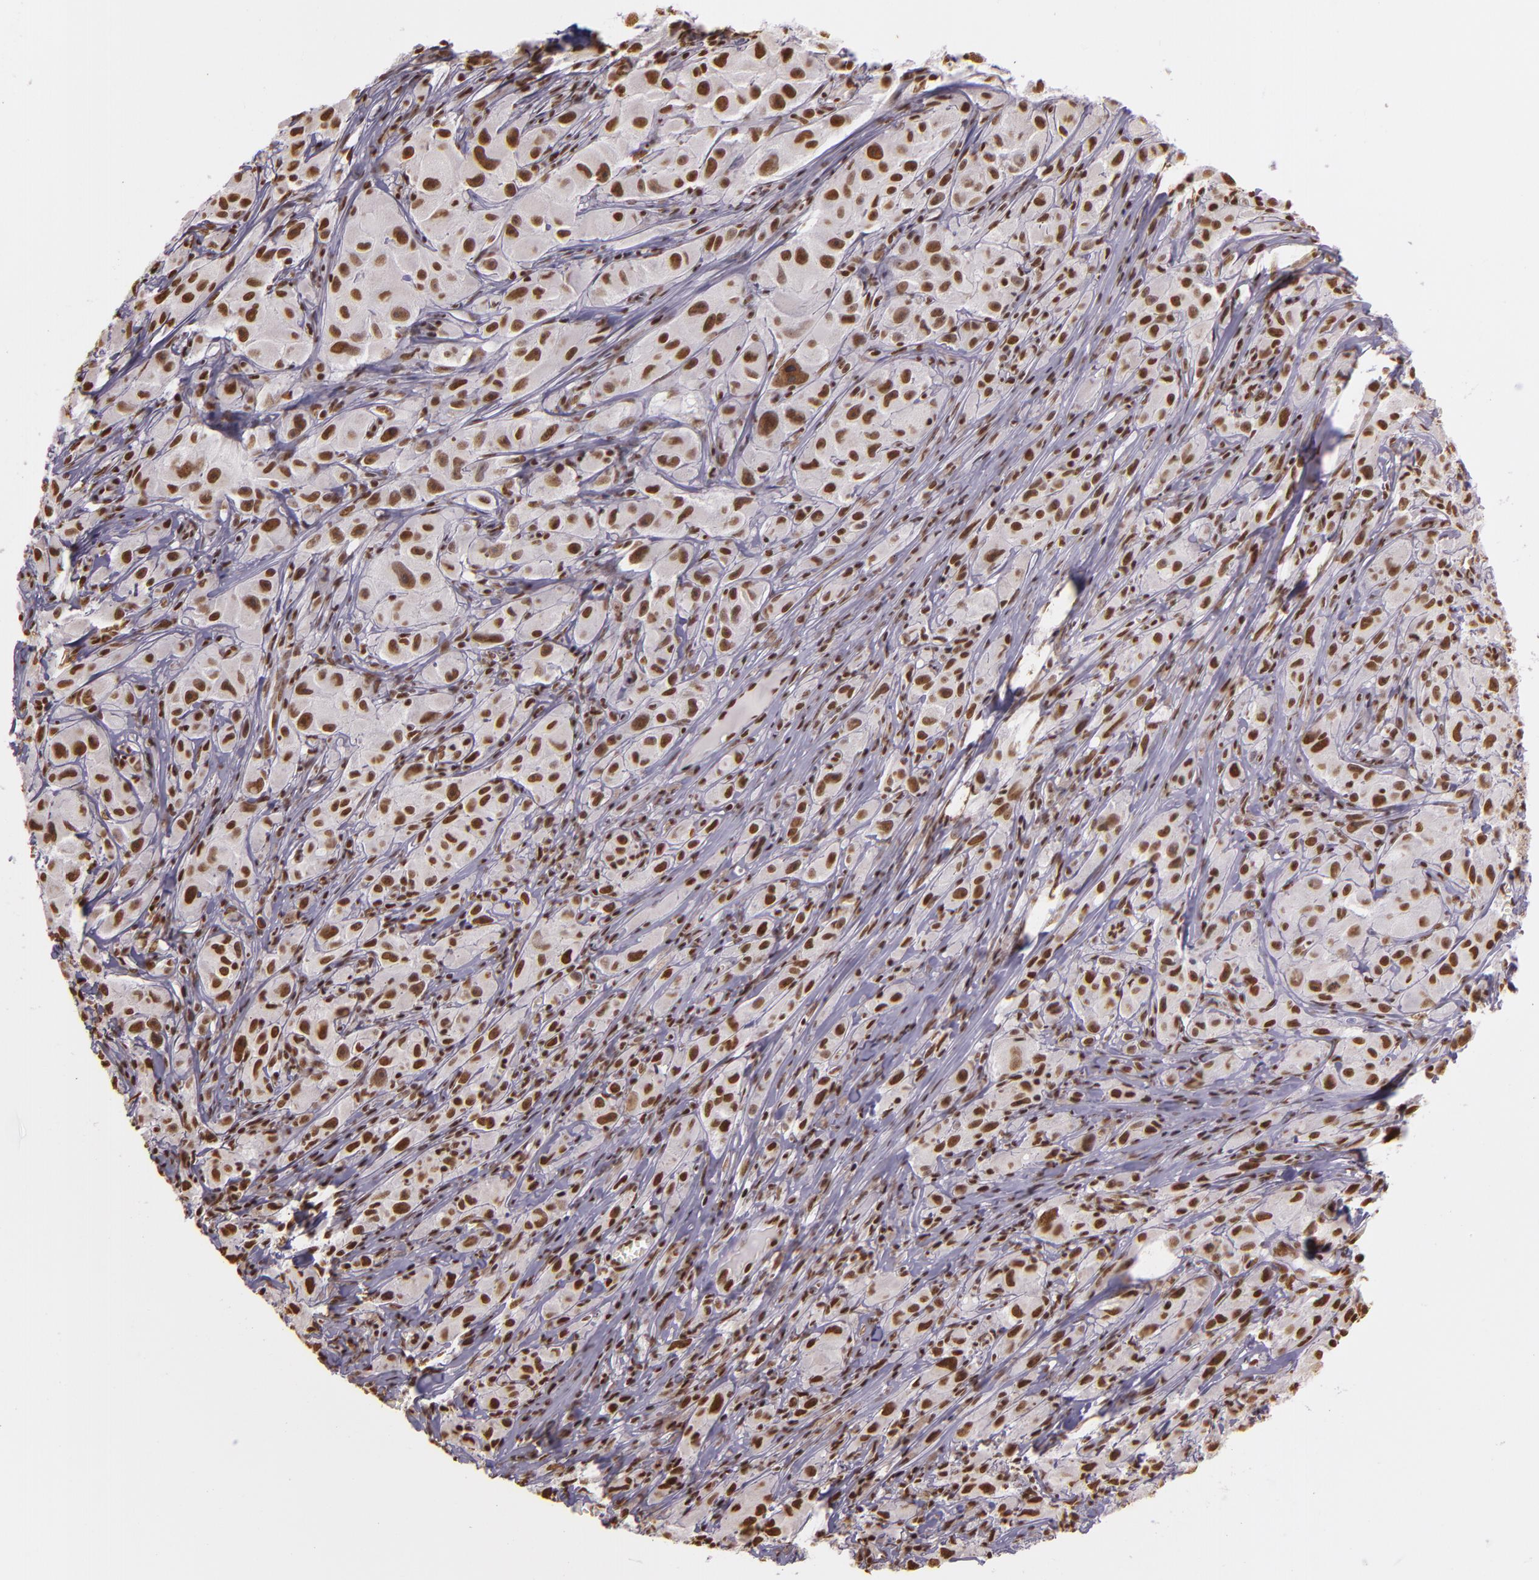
{"staining": {"intensity": "moderate", "quantity": ">75%", "location": "nuclear"}, "tissue": "melanoma", "cell_type": "Tumor cells", "image_type": "cancer", "snomed": [{"axis": "morphology", "description": "Malignant melanoma, NOS"}, {"axis": "topography", "description": "Skin"}], "caption": "A brown stain shows moderate nuclear positivity of a protein in malignant melanoma tumor cells. The staining is performed using DAB brown chromogen to label protein expression. The nuclei are counter-stained blue using hematoxylin.", "gene": "USF1", "patient": {"sex": "male", "age": 56}}